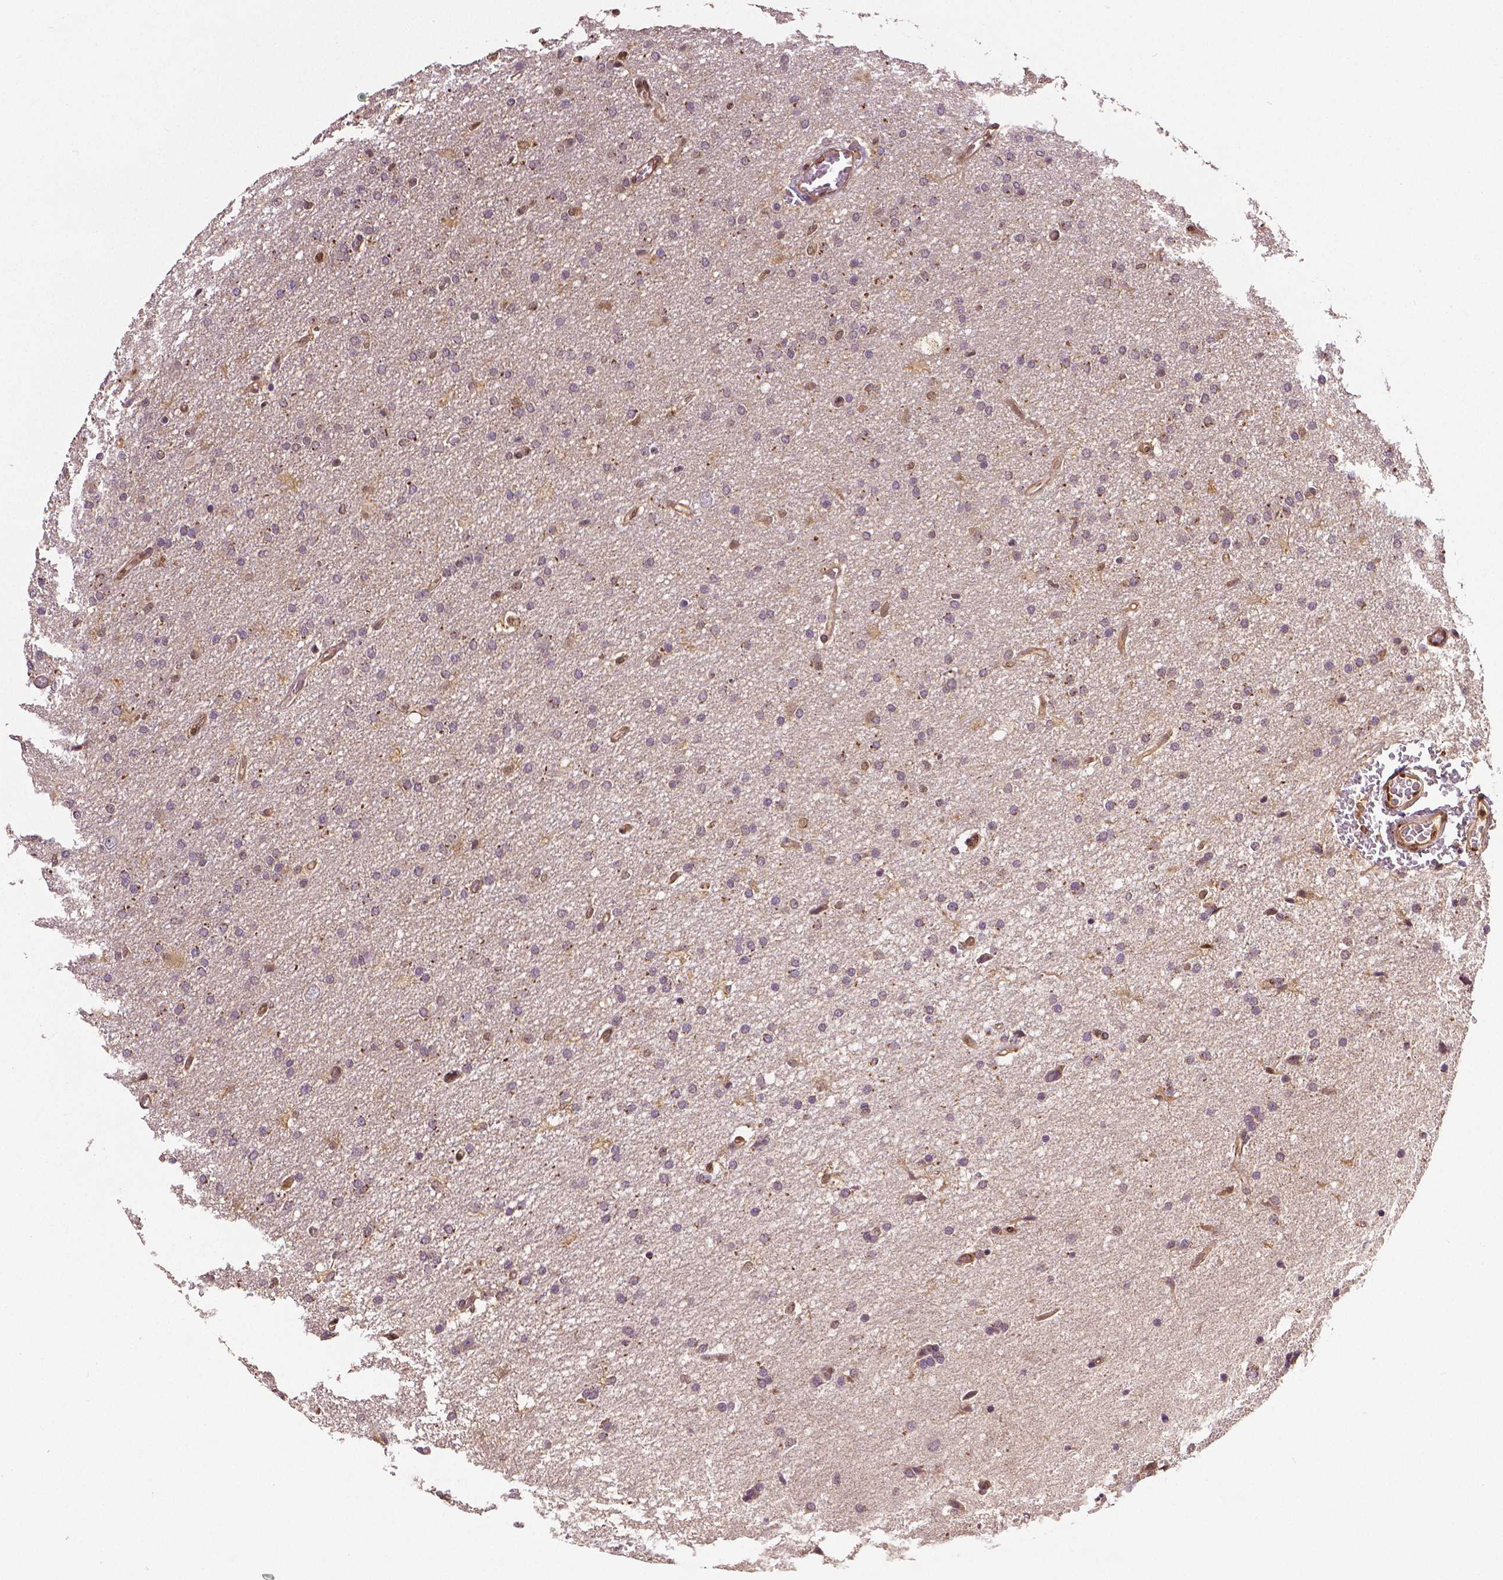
{"staining": {"intensity": "negative", "quantity": "none", "location": "none"}, "tissue": "glioma", "cell_type": "Tumor cells", "image_type": "cancer", "snomed": [{"axis": "morphology", "description": "Glioma, malignant, High grade"}, {"axis": "topography", "description": "Cerebral cortex"}], "caption": "Immunohistochemical staining of malignant glioma (high-grade) shows no significant positivity in tumor cells.", "gene": "STAT3", "patient": {"sex": "male", "age": 70}}